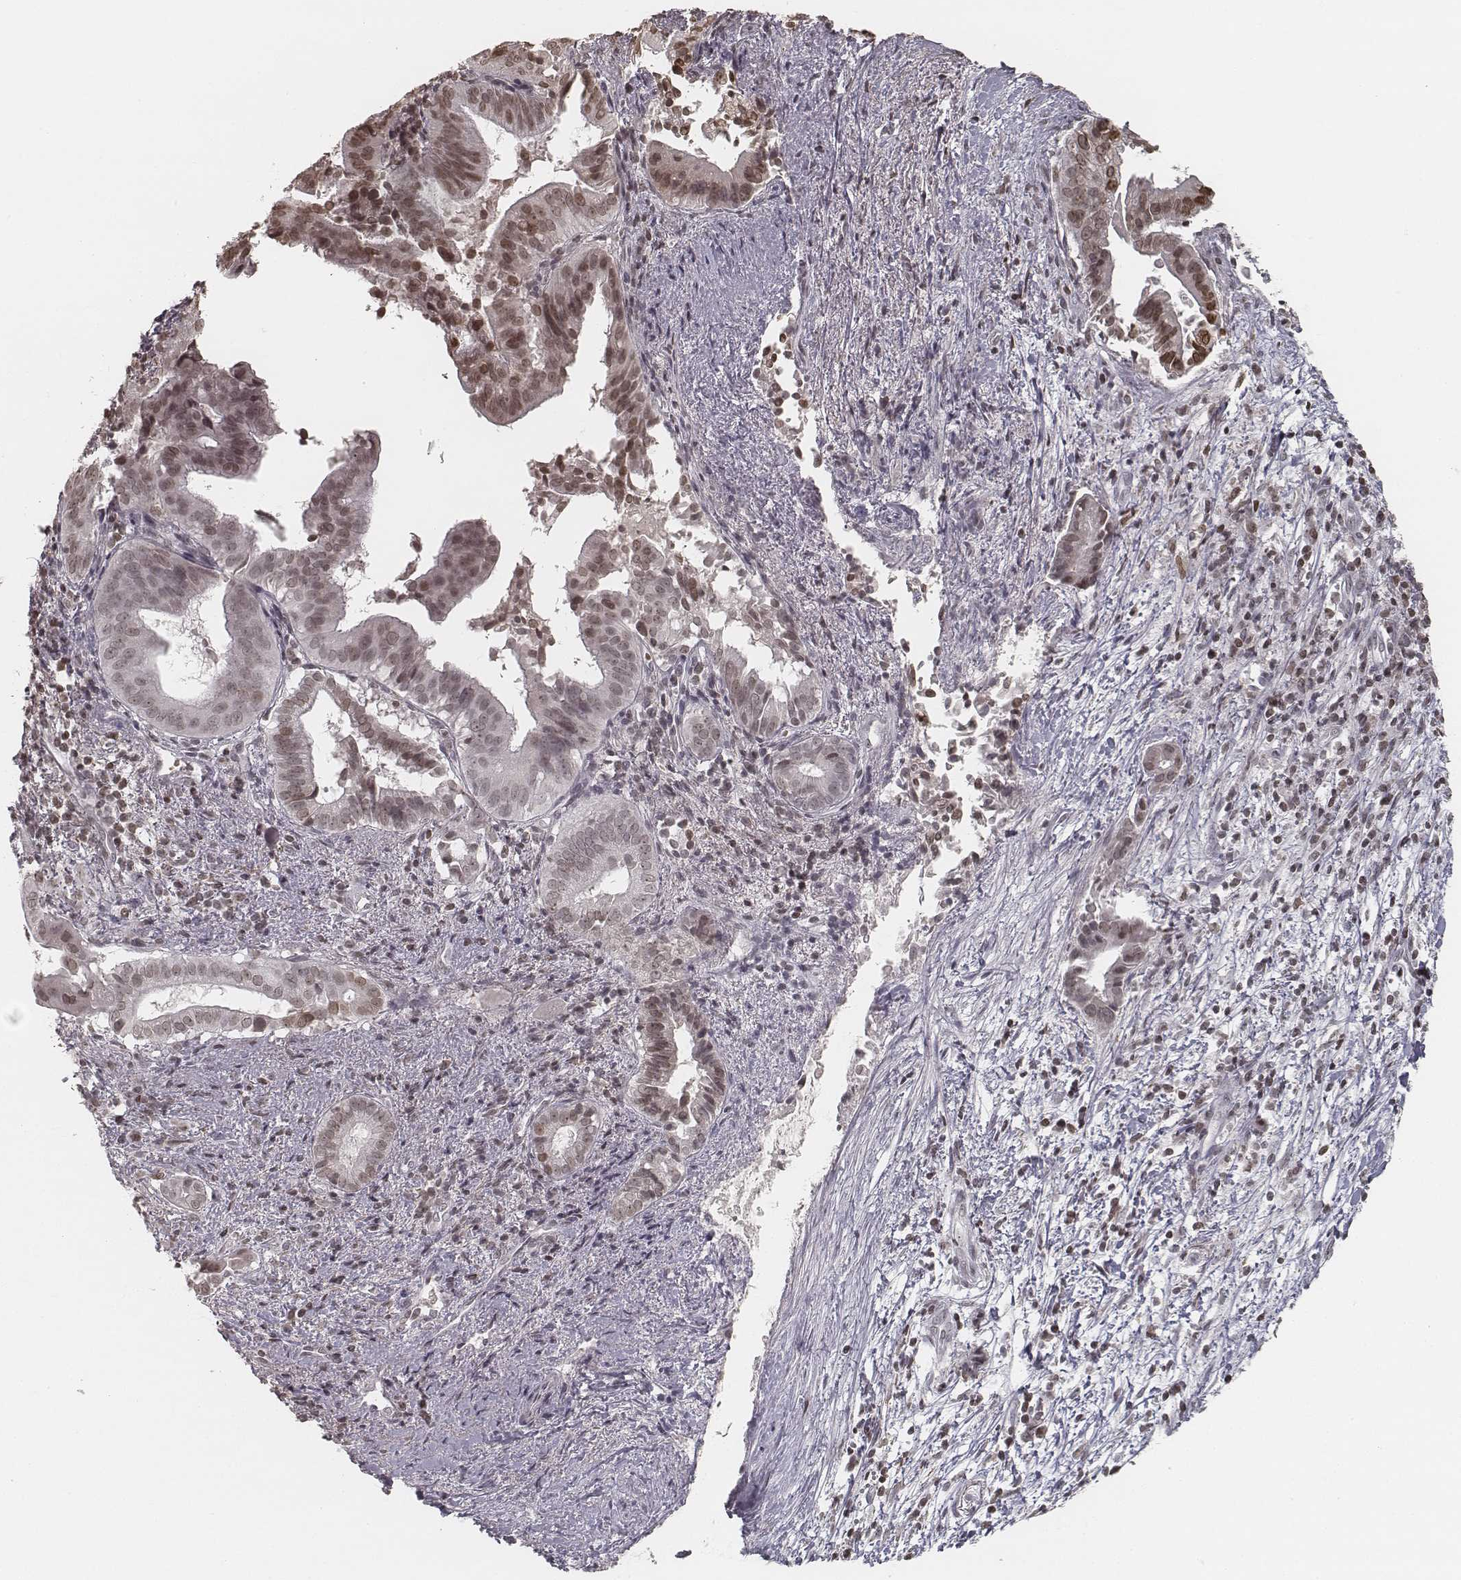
{"staining": {"intensity": "moderate", "quantity": "<25%", "location": "nuclear"}, "tissue": "pancreatic cancer", "cell_type": "Tumor cells", "image_type": "cancer", "snomed": [{"axis": "morphology", "description": "Adenocarcinoma, NOS"}, {"axis": "topography", "description": "Pancreas"}], "caption": "Immunohistochemistry (IHC) image of neoplastic tissue: human pancreatic cancer (adenocarcinoma) stained using immunohistochemistry (IHC) demonstrates low levels of moderate protein expression localized specifically in the nuclear of tumor cells, appearing as a nuclear brown color.", "gene": "HMGA2", "patient": {"sex": "male", "age": 61}}